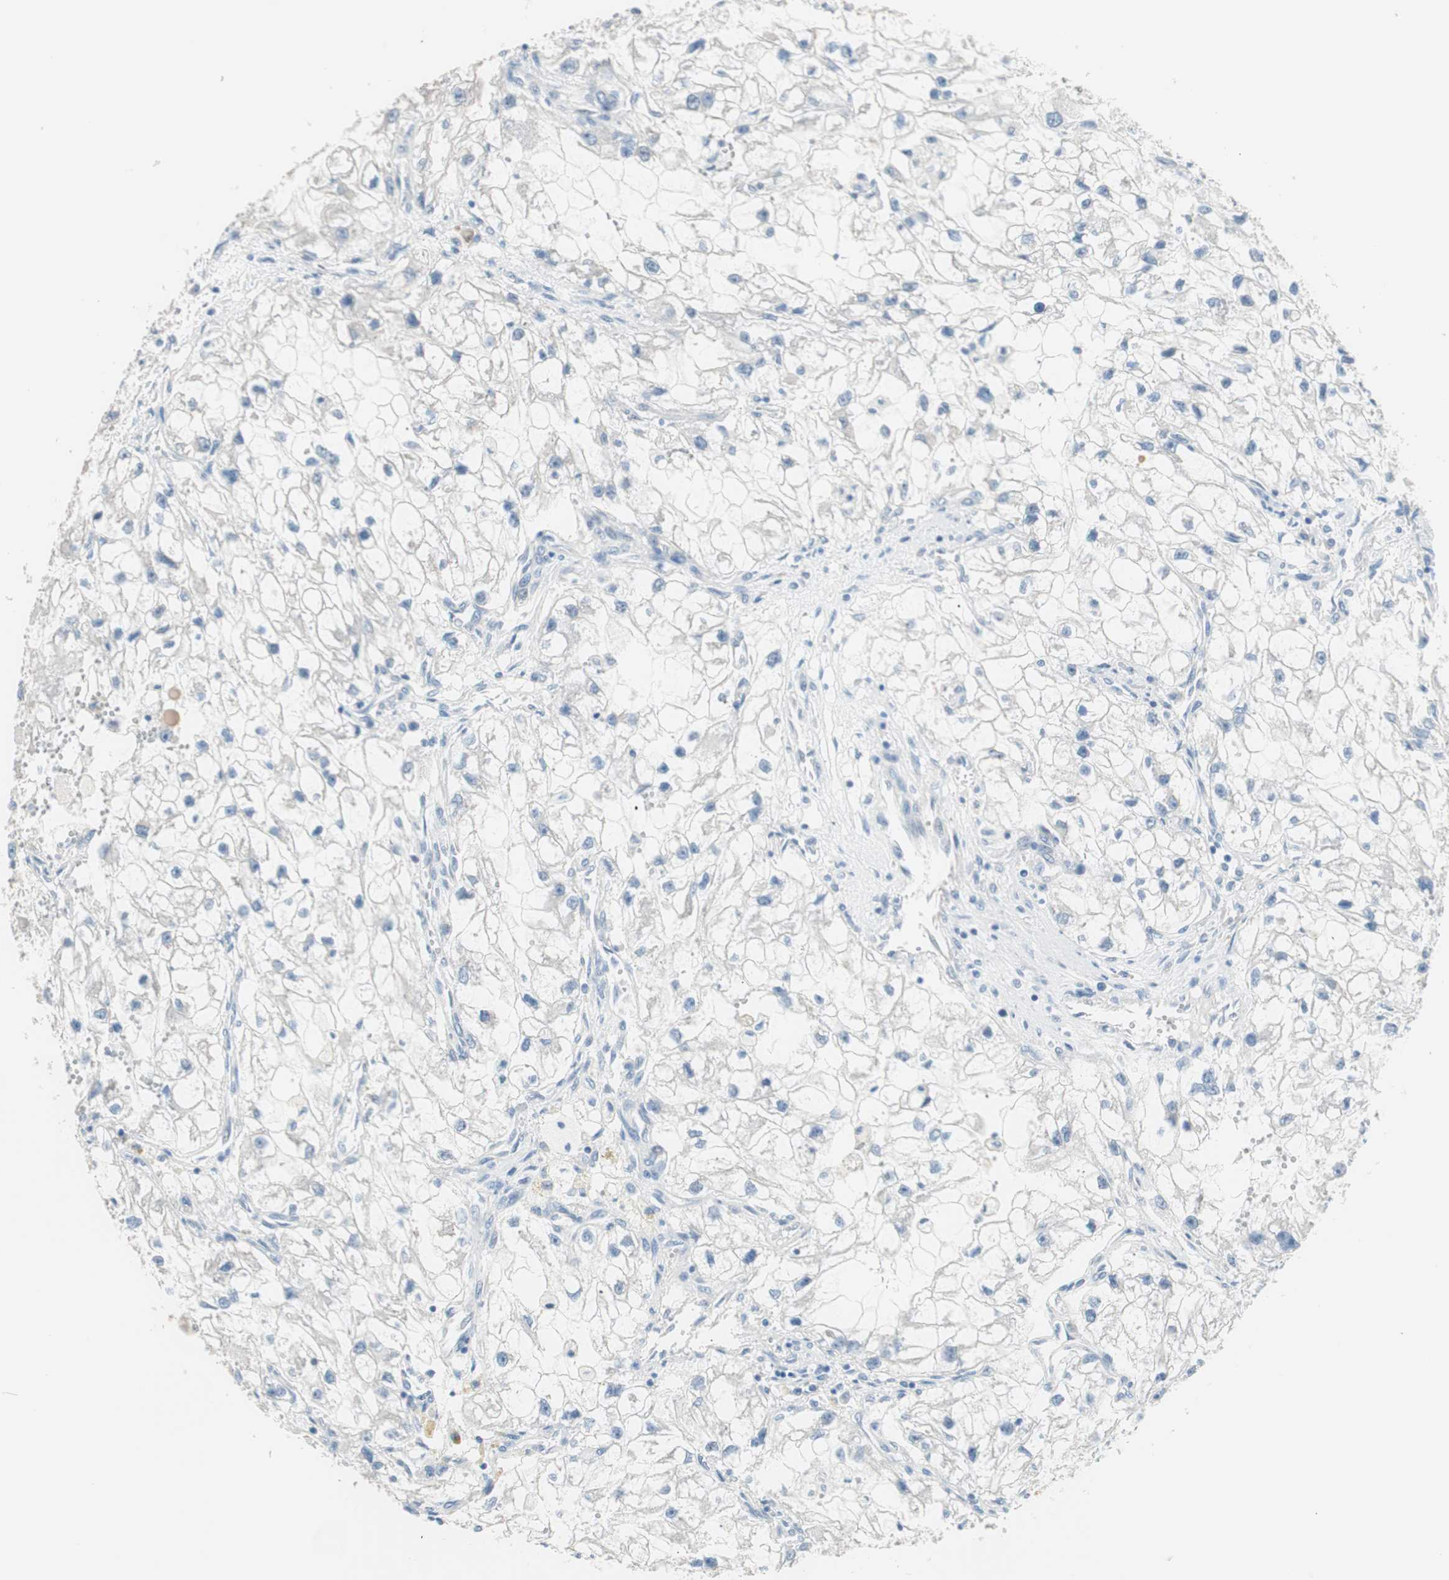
{"staining": {"intensity": "negative", "quantity": "none", "location": "none"}, "tissue": "renal cancer", "cell_type": "Tumor cells", "image_type": "cancer", "snomed": [{"axis": "morphology", "description": "Adenocarcinoma, NOS"}, {"axis": "topography", "description": "Kidney"}], "caption": "Immunohistochemistry (IHC) of renal cancer (adenocarcinoma) demonstrates no staining in tumor cells.", "gene": "VIL1", "patient": {"sex": "female", "age": 70}}